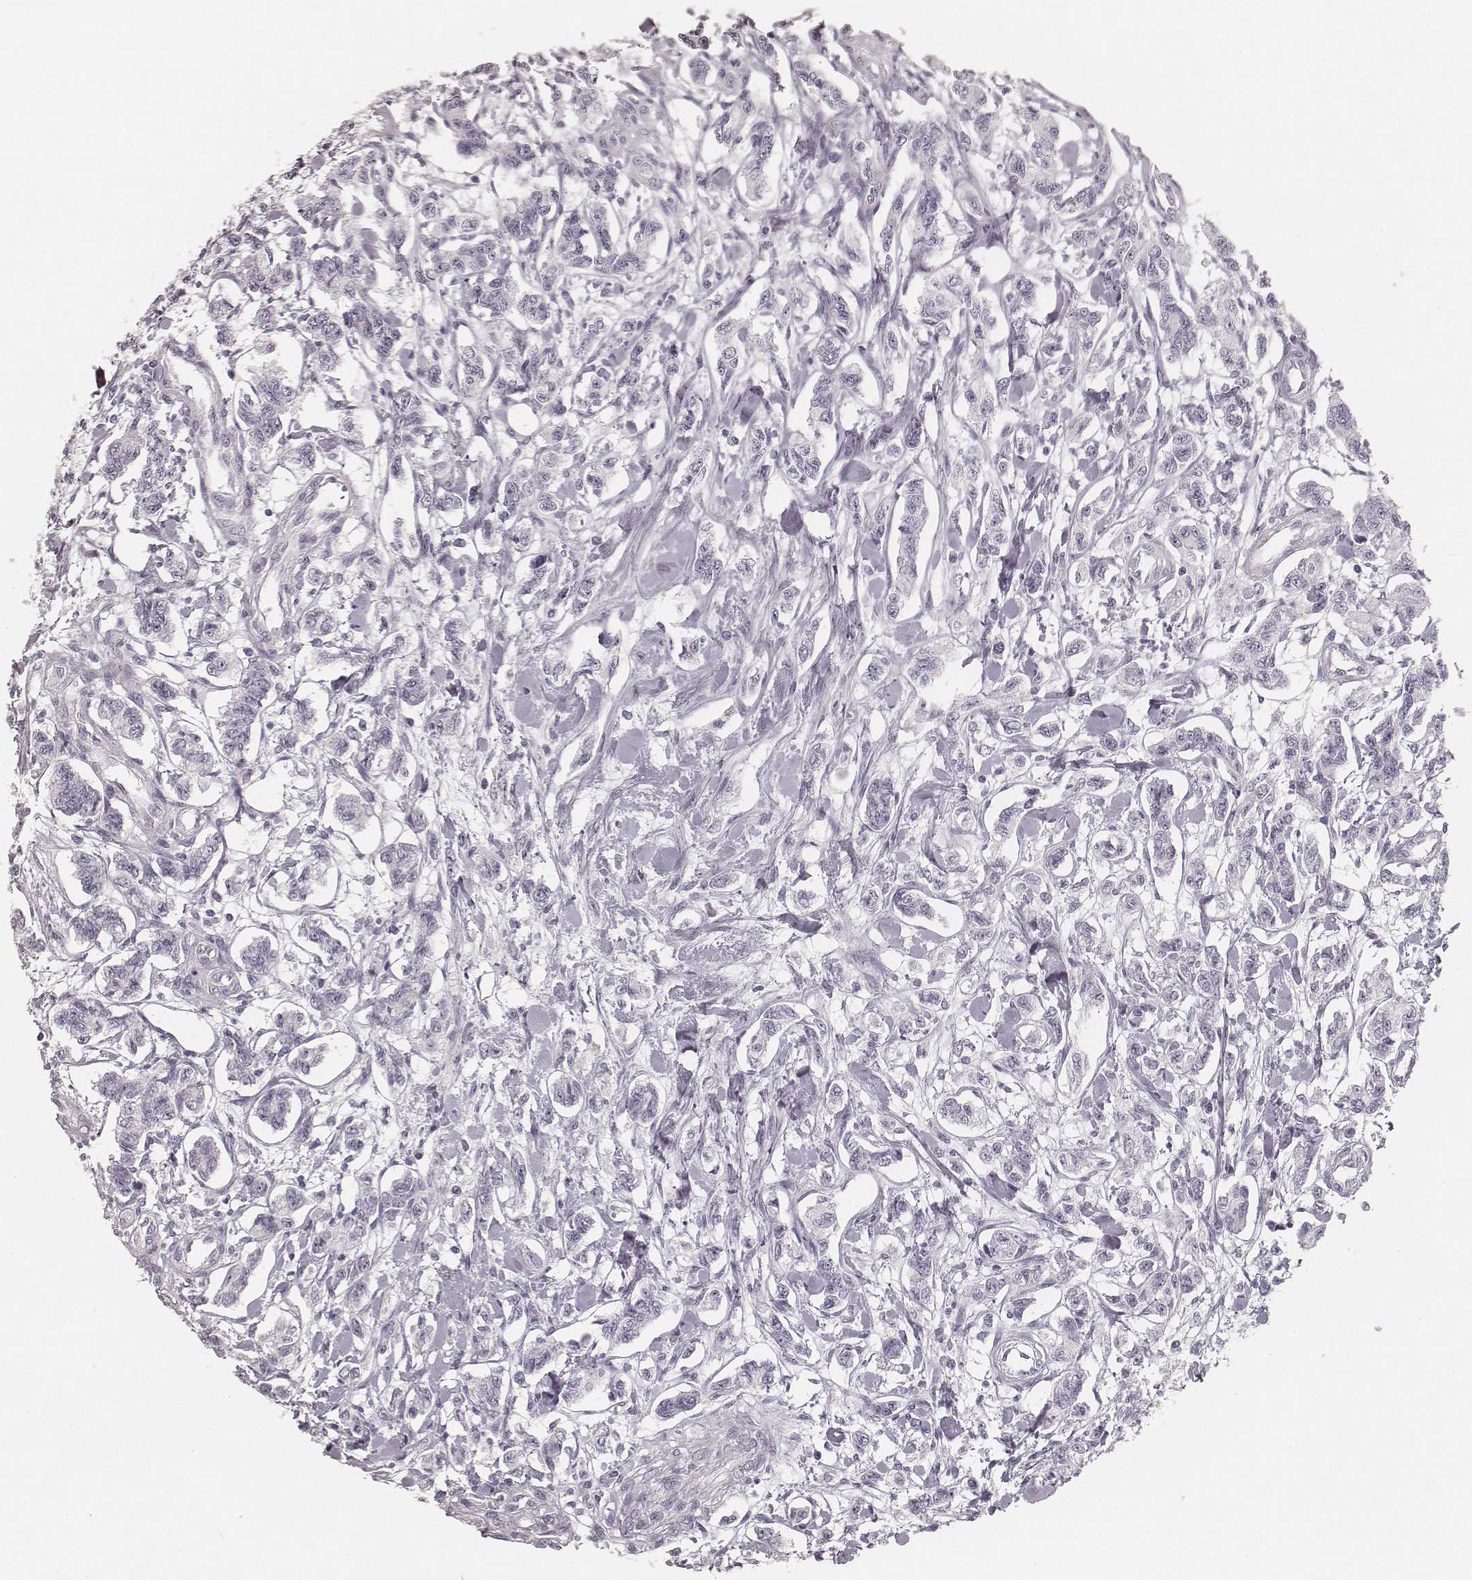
{"staining": {"intensity": "negative", "quantity": "none", "location": "none"}, "tissue": "carcinoid", "cell_type": "Tumor cells", "image_type": "cancer", "snomed": [{"axis": "morphology", "description": "Carcinoid, malignant, NOS"}, {"axis": "topography", "description": "Kidney"}], "caption": "Photomicrograph shows no significant protein expression in tumor cells of carcinoid. The staining was performed using DAB to visualize the protein expression in brown, while the nuclei were stained in blue with hematoxylin (Magnification: 20x).", "gene": "HNF4G", "patient": {"sex": "female", "age": 41}}